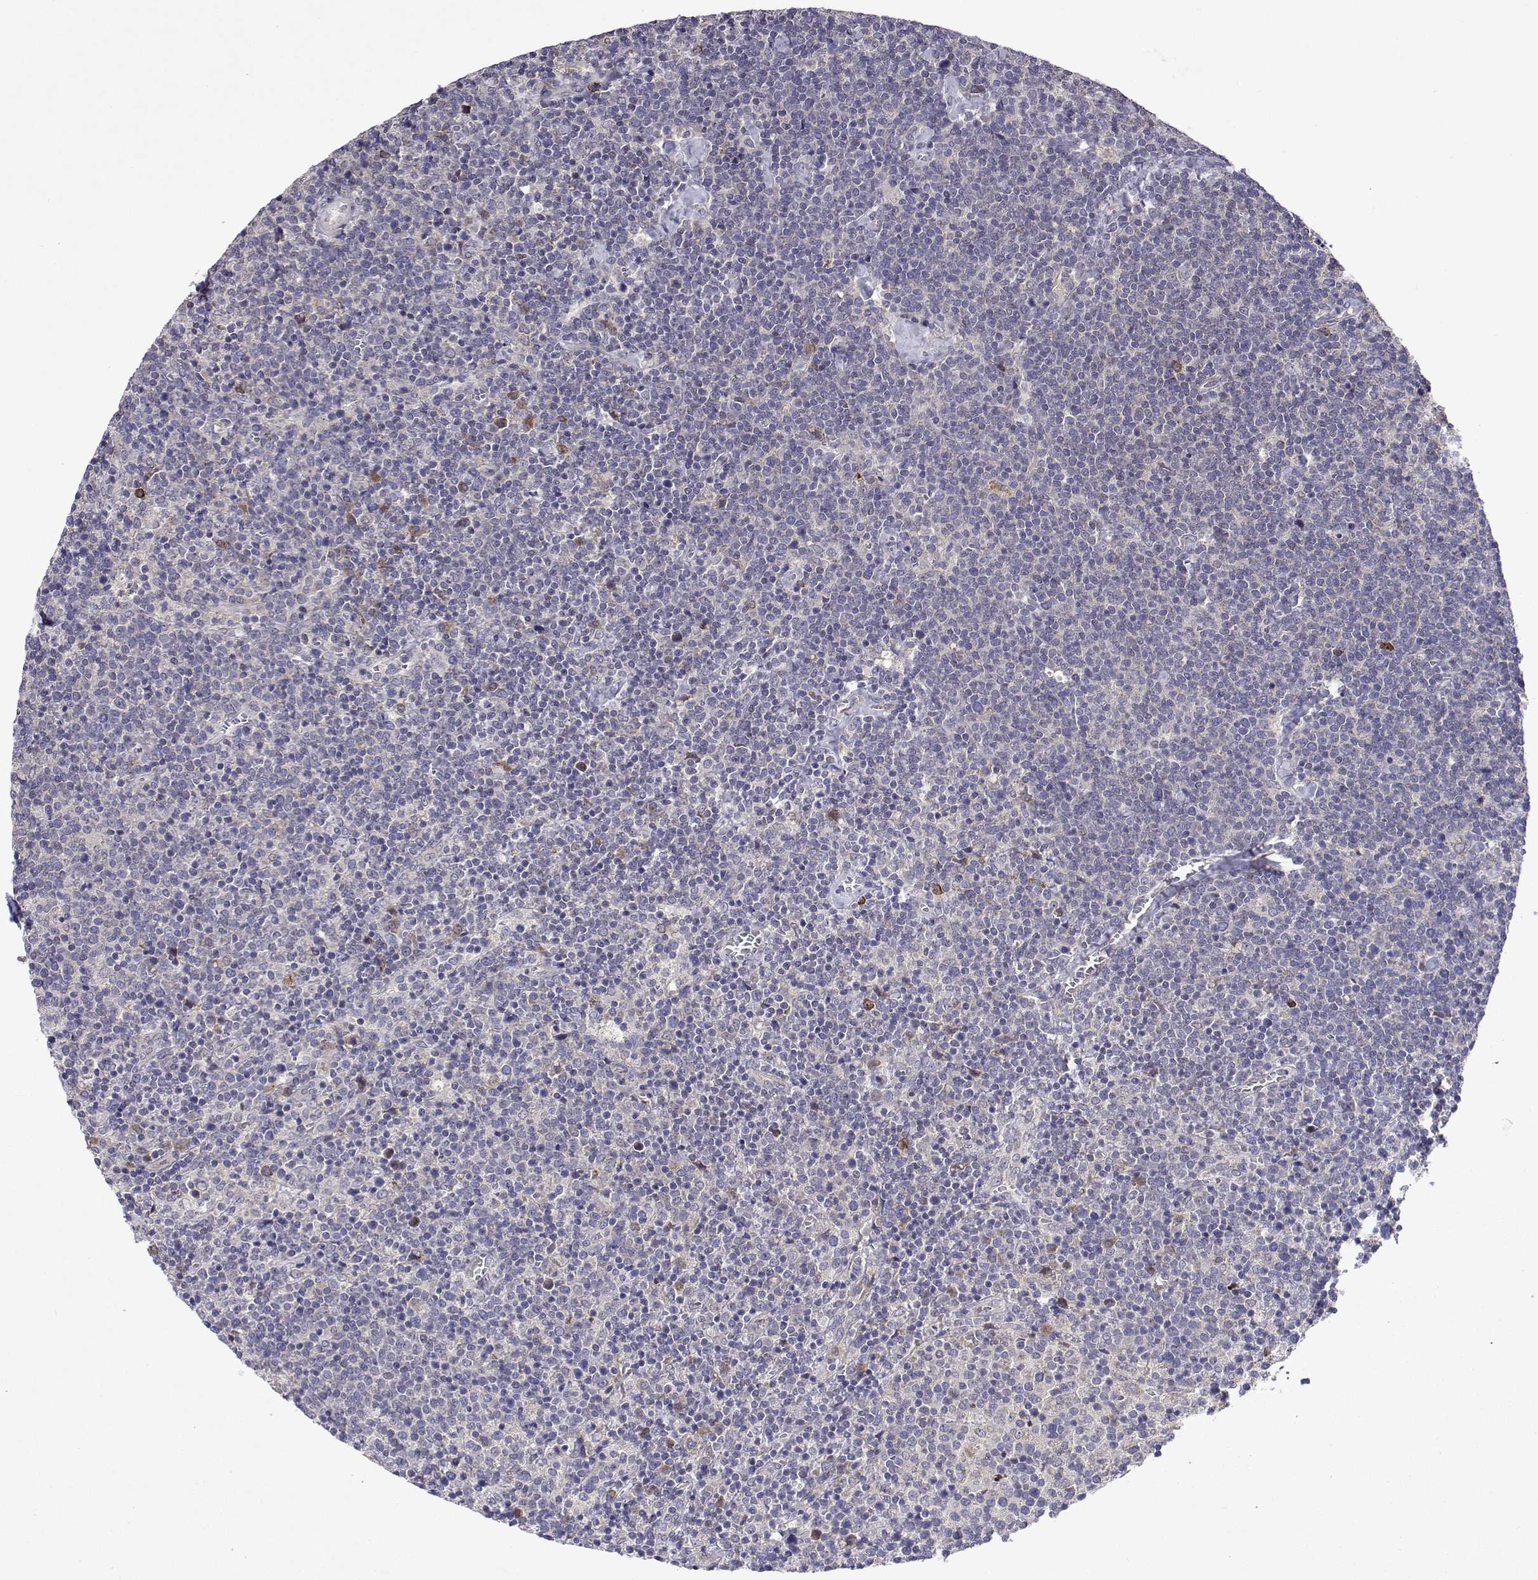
{"staining": {"intensity": "negative", "quantity": "none", "location": "none"}, "tissue": "lymphoma", "cell_type": "Tumor cells", "image_type": "cancer", "snomed": [{"axis": "morphology", "description": "Malignant lymphoma, non-Hodgkin's type, High grade"}, {"axis": "topography", "description": "Lymph node"}], "caption": "Immunohistochemical staining of high-grade malignant lymphoma, non-Hodgkin's type shows no significant positivity in tumor cells.", "gene": "TARBP2", "patient": {"sex": "male", "age": 61}}